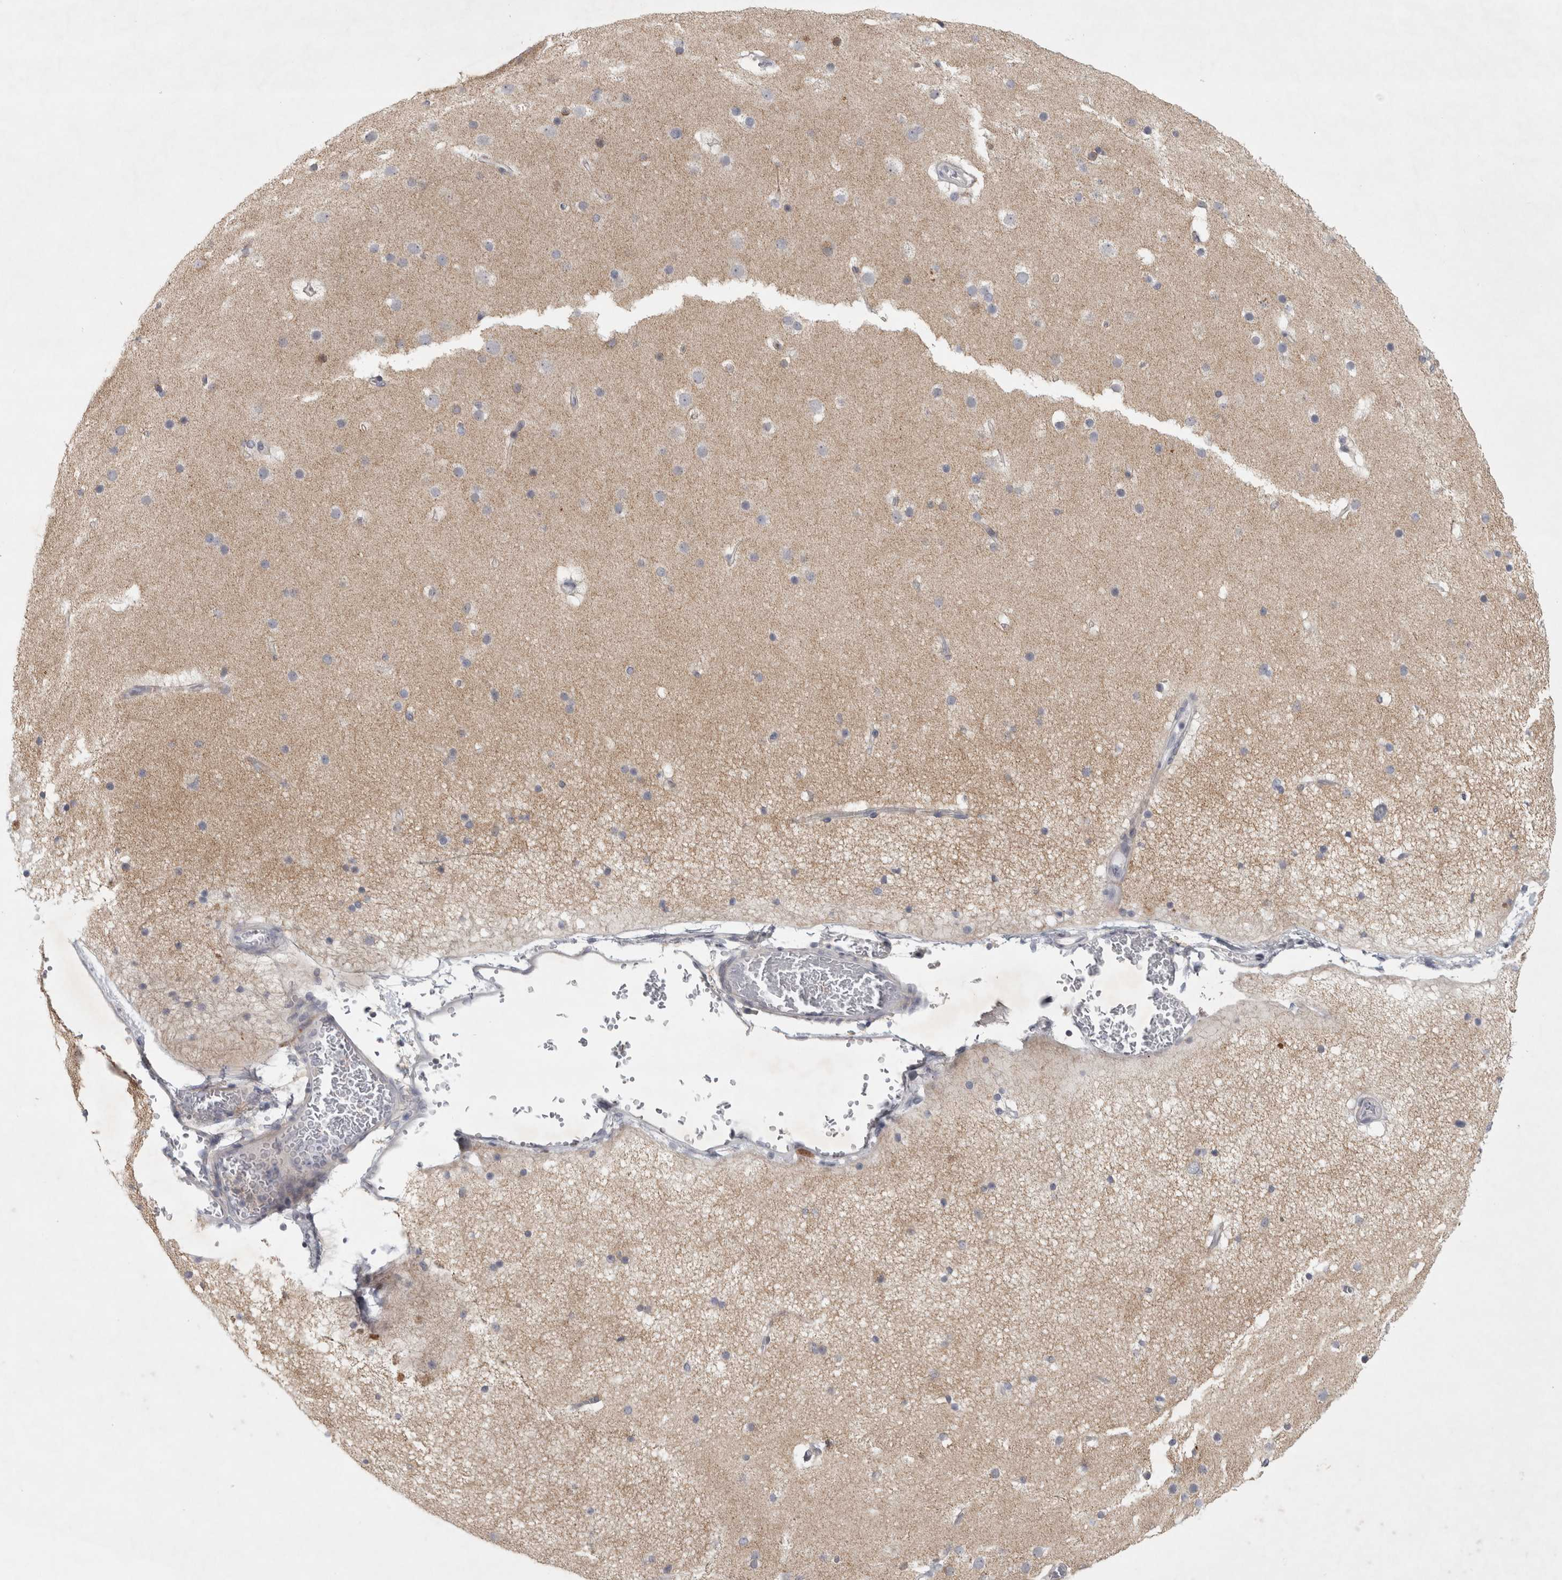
{"staining": {"intensity": "weak", "quantity": "25%-75%", "location": "cytoplasmic/membranous"}, "tissue": "cerebral cortex", "cell_type": "Endothelial cells", "image_type": "normal", "snomed": [{"axis": "morphology", "description": "Normal tissue, NOS"}, {"axis": "topography", "description": "Cerebral cortex"}], "caption": "Cerebral cortex stained for a protein (brown) demonstrates weak cytoplasmic/membranous positive staining in about 25%-75% of endothelial cells.", "gene": "PTPRN2", "patient": {"sex": "male", "age": 57}}